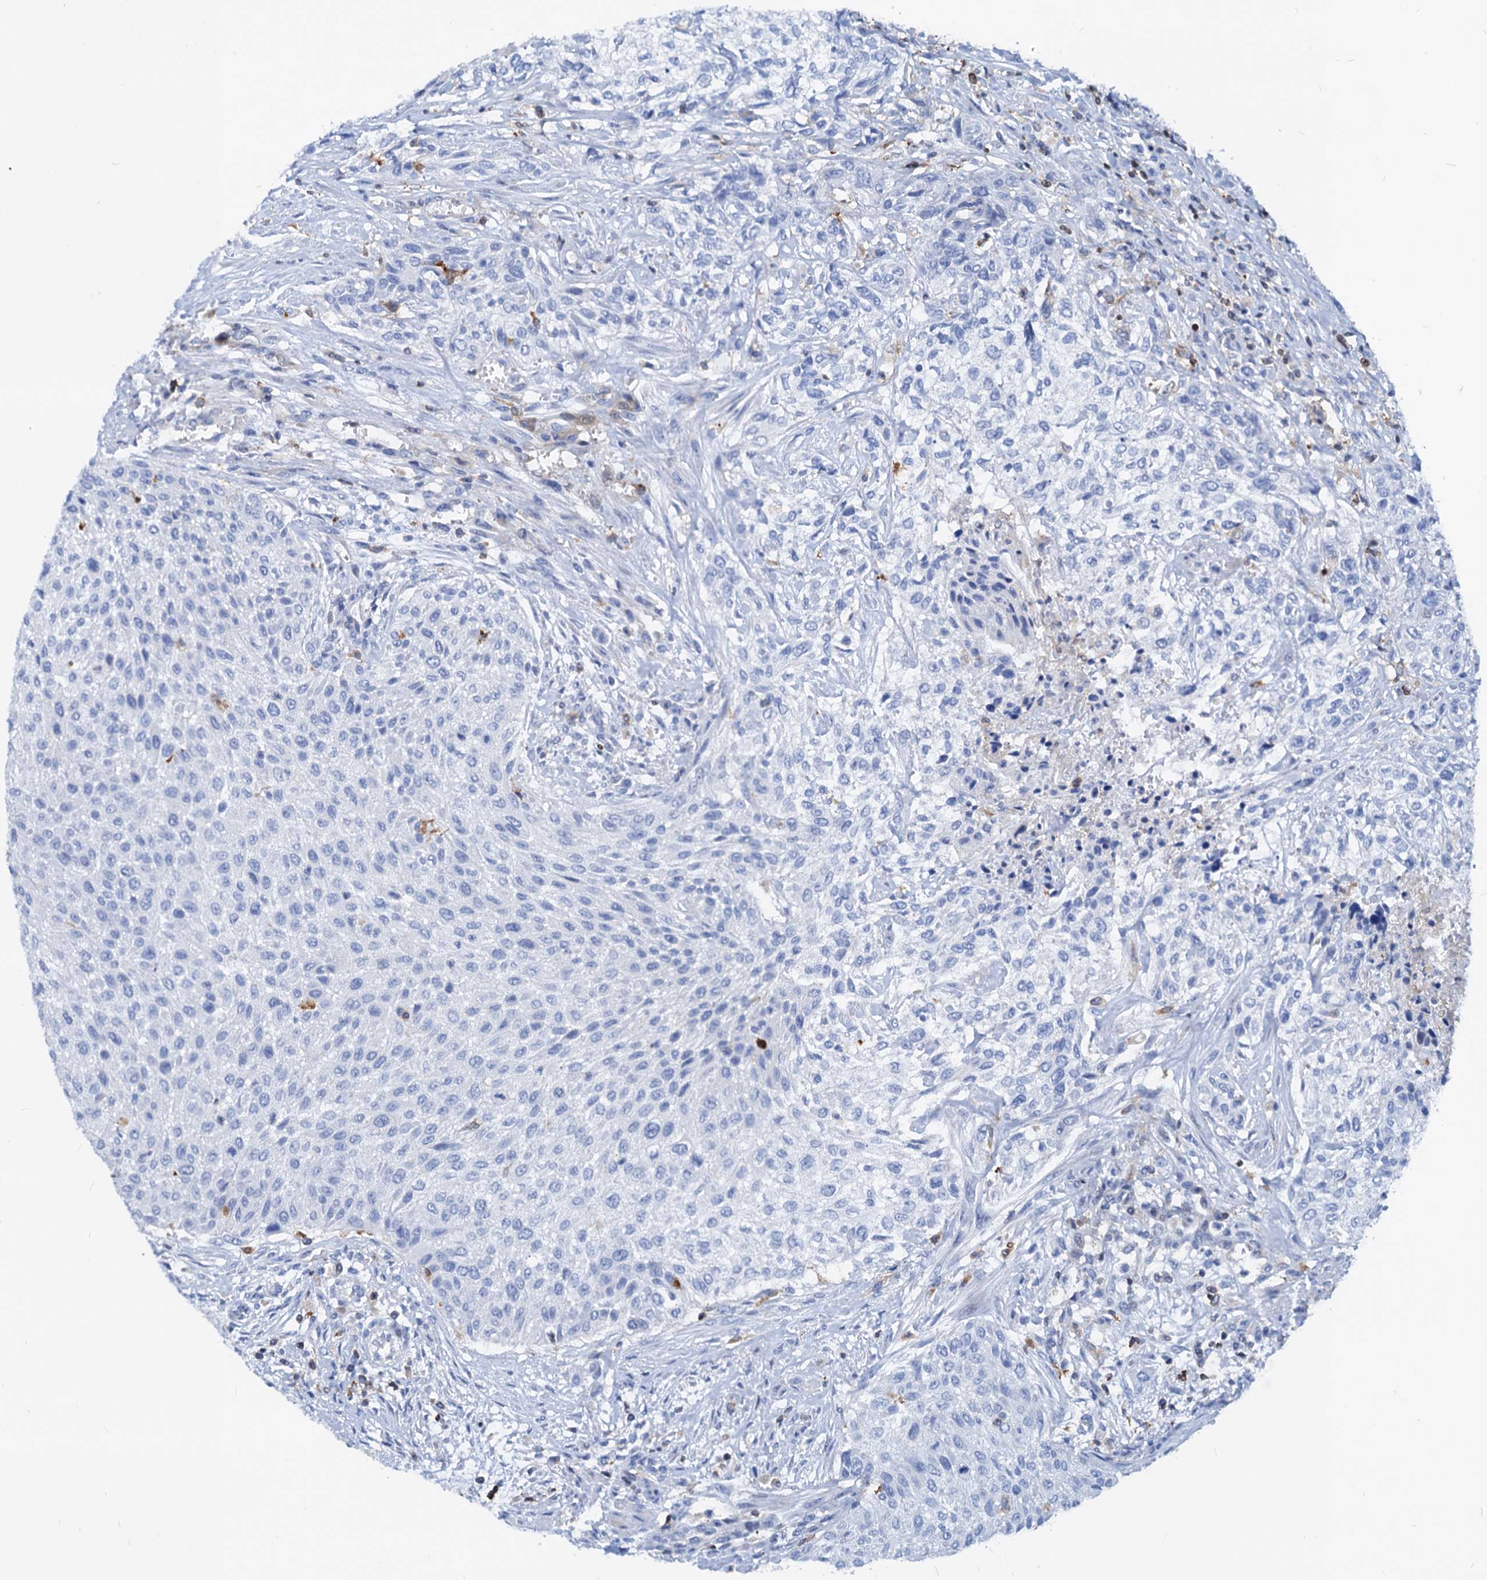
{"staining": {"intensity": "negative", "quantity": "none", "location": "none"}, "tissue": "urothelial cancer", "cell_type": "Tumor cells", "image_type": "cancer", "snomed": [{"axis": "morphology", "description": "Normal tissue, NOS"}, {"axis": "morphology", "description": "Urothelial carcinoma, NOS"}, {"axis": "topography", "description": "Urinary bladder"}, {"axis": "topography", "description": "Peripheral nerve tissue"}], "caption": "Immunohistochemical staining of human transitional cell carcinoma shows no significant staining in tumor cells.", "gene": "LCP2", "patient": {"sex": "male", "age": 35}}